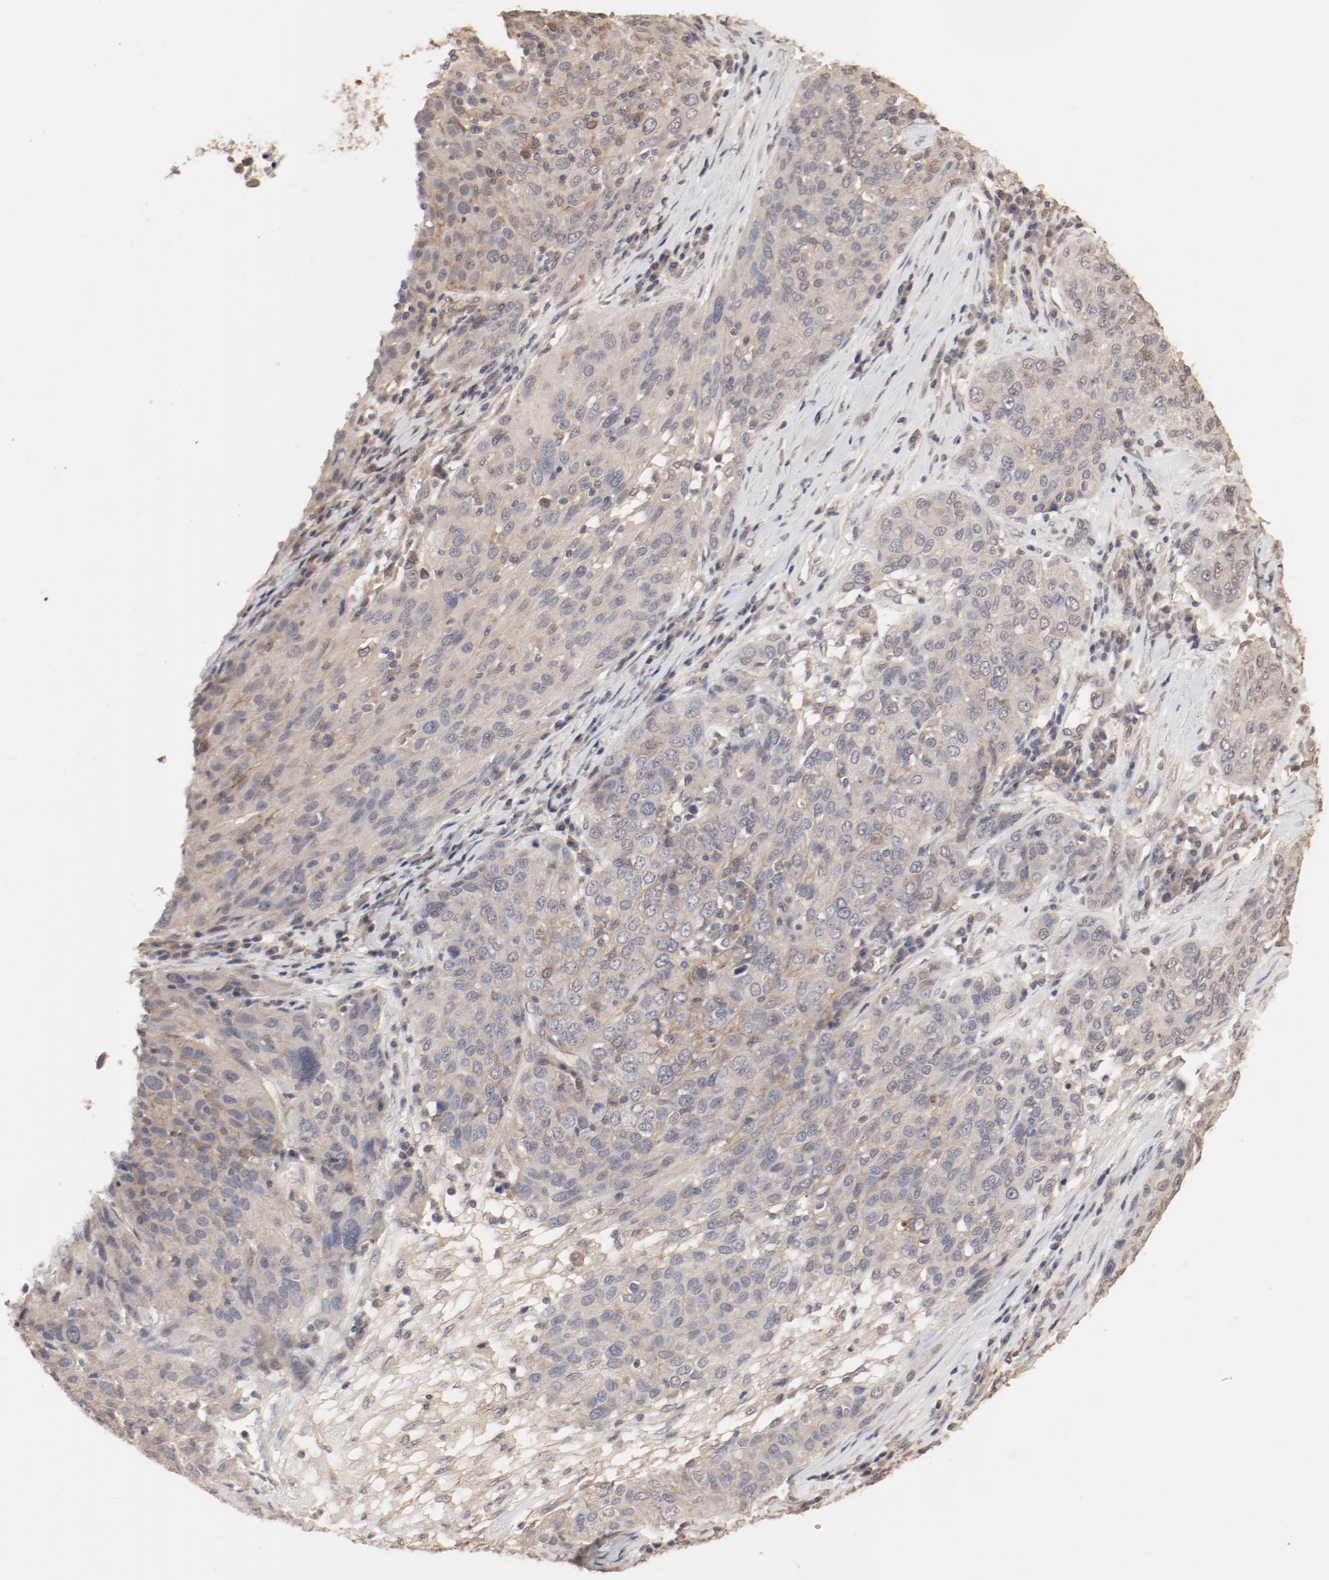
{"staining": {"intensity": "moderate", "quantity": ">75%", "location": "cytoplasmic/membranous"}, "tissue": "ovarian cancer", "cell_type": "Tumor cells", "image_type": "cancer", "snomed": [{"axis": "morphology", "description": "Carcinoma, endometroid"}, {"axis": "topography", "description": "Ovary"}], "caption": "IHC histopathology image of neoplastic tissue: human ovarian endometroid carcinoma stained using IHC shows medium levels of moderate protein expression localized specifically in the cytoplasmic/membranous of tumor cells, appearing as a cytoplasmic/membranous brown color.", "gene": "IL3RA", "patient": {"sex": "female", "age": 50}}